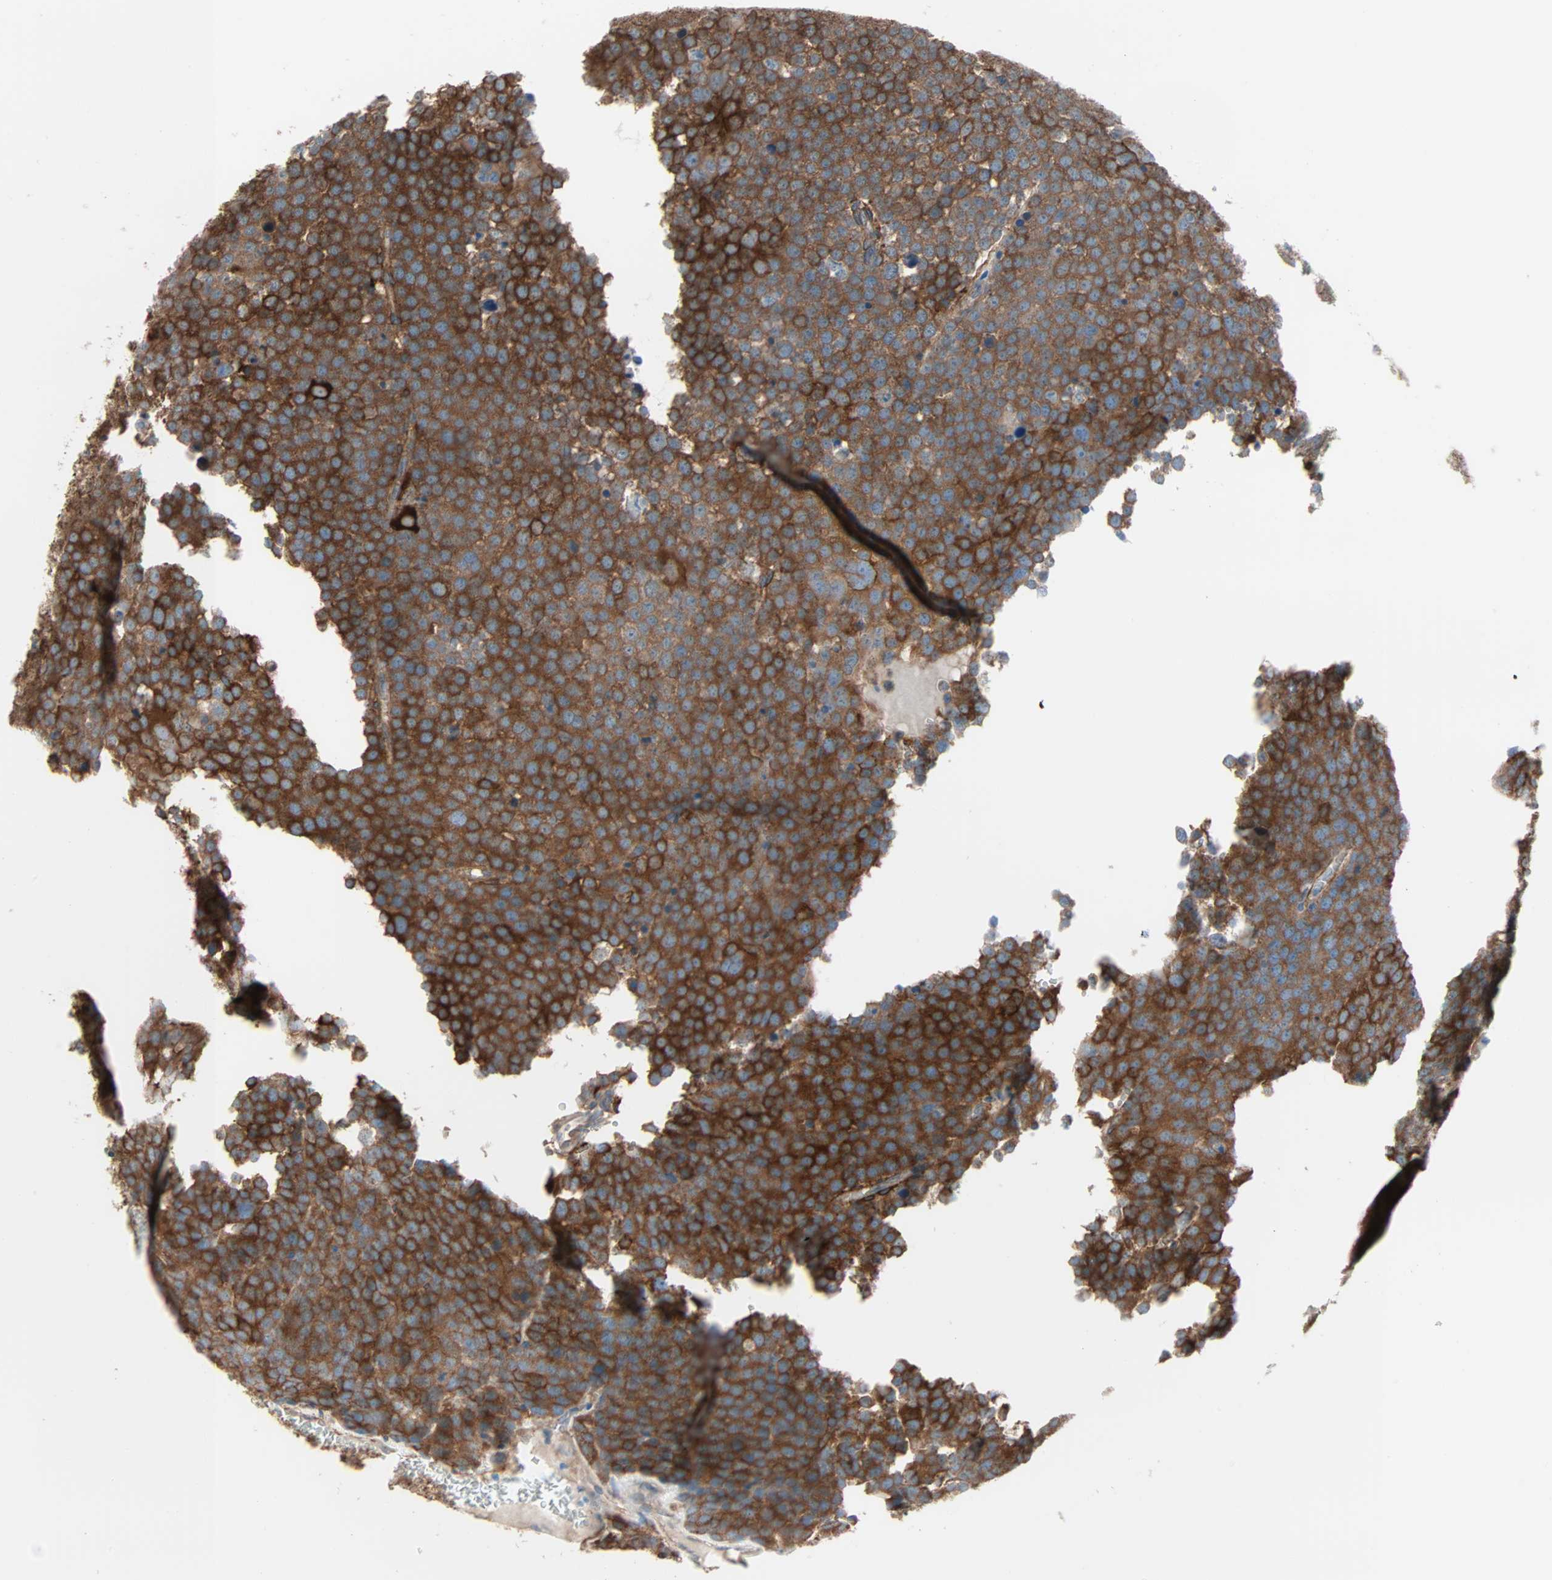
{"staining": {"intensity": "strong", "quantity": ">75%", "location": "cytoplasmic/membranous"}, "tissue": "testis cancer", "cell_type": "Tumor cells", "image_type": "cancer", "snomed": [{"axis": "morphology", "description": "Seminoma, NOS"}, {"axis": "topography", "description": "Testis"}], "caption": "IHC image of human seminoma (testis) stained for a protein (brown), which reveals high levels of strong cytoplasmic/membranous positivity in about >75% of tumor cells.", "gene": "EPB41L2", "patient": {"sex": "male", "age": 71}}